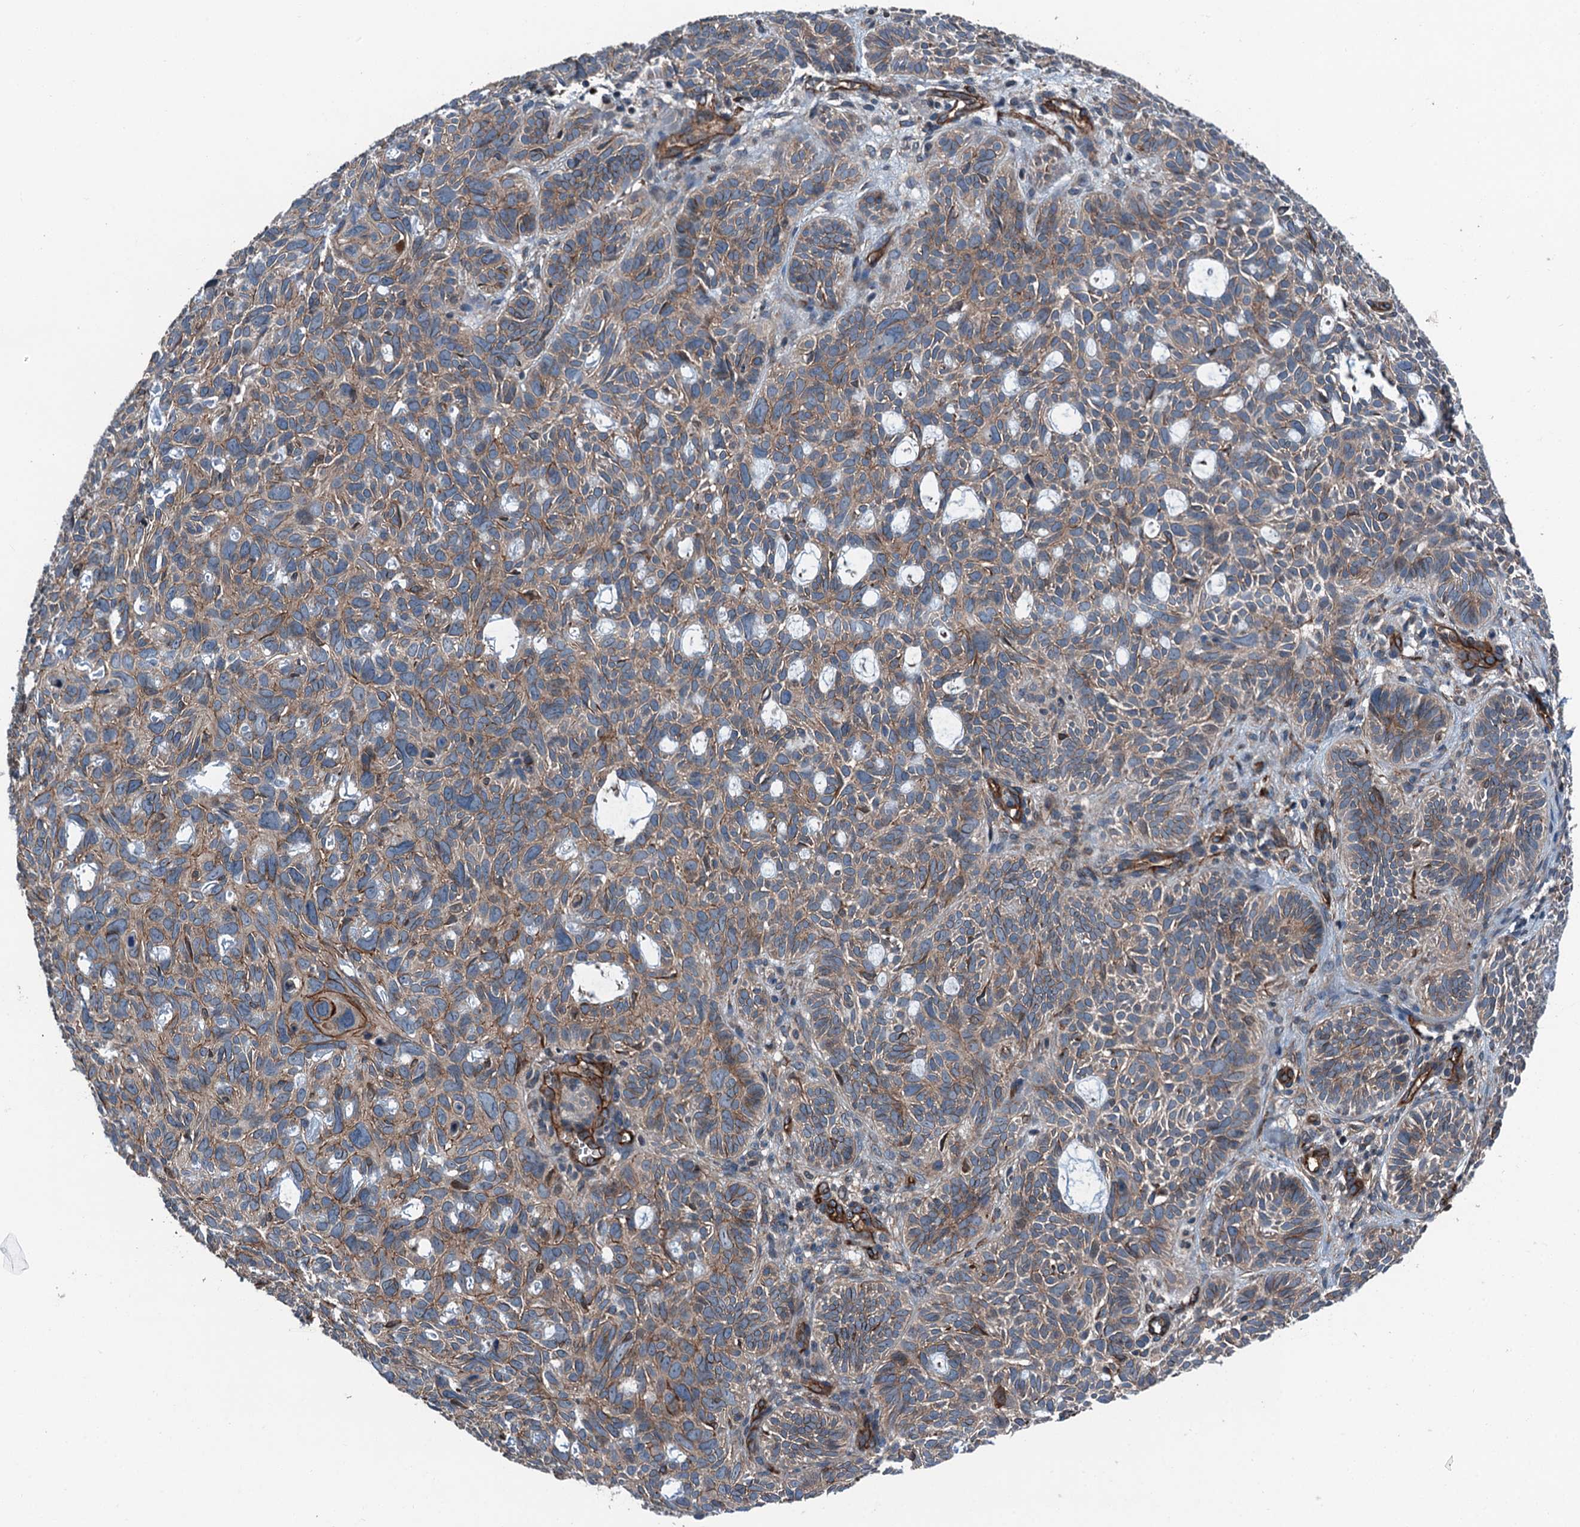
{"staining": {"intensity": "moderate", "quantity": "25%-75%", "location": "cytoplasmic/membranous"}, "tissue": "skin cancer", "cell_type": "Tumor cells", "image_type": "cancer", "snomed": [{"axis": "morphology", "description": "Basal cell carcinoma"}, {"axis": "topography", "description": "Skin"}], "caption": "Immunohistochemistry (IHC) of human skin basal cell carcinoma reveals medium levels of moderate cytoplasmic/membranous positivity in approximately 25%-75% of tumor cells.", "gene": "NMRAL1", "patient": {"sex": "male", "age": 69}}